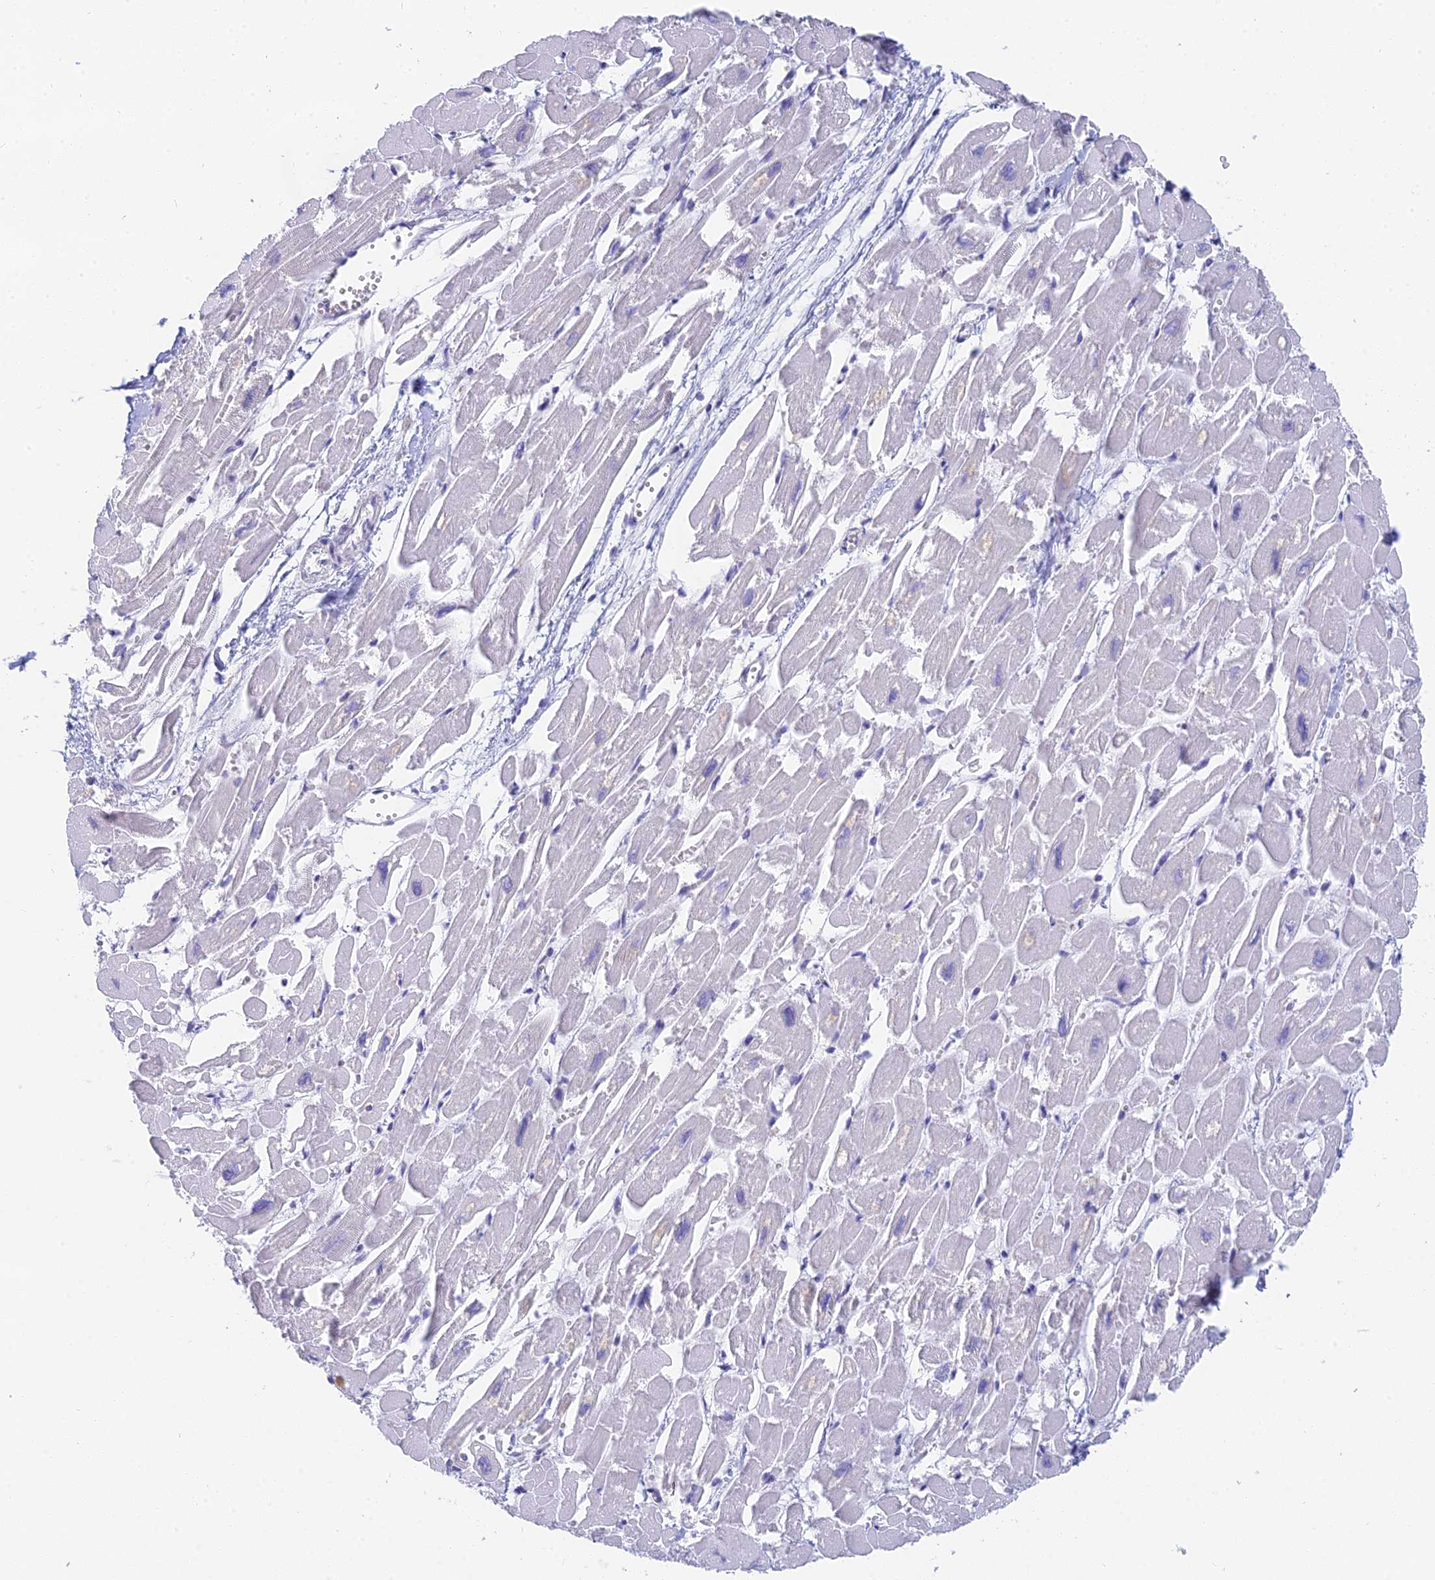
{"staining": {"intensity": "negative", "quantity": "none", "location": "none"}, "tissue": "heart muscle", "cell_type": "Cardiomyocytes", "image_type": "normal", "snomed": [{"axis": "morphology", "description": "Normal tissue, NOS"}, {"axis": "topography", "description": "Heart"}], "caption": "Heart muscle stained for a protein using immunohistochemistry (IHC) reveals no expression cardiomyocytes.", "gene": "SLC36A2", "patient": {"sex": "male", "age": 54}}